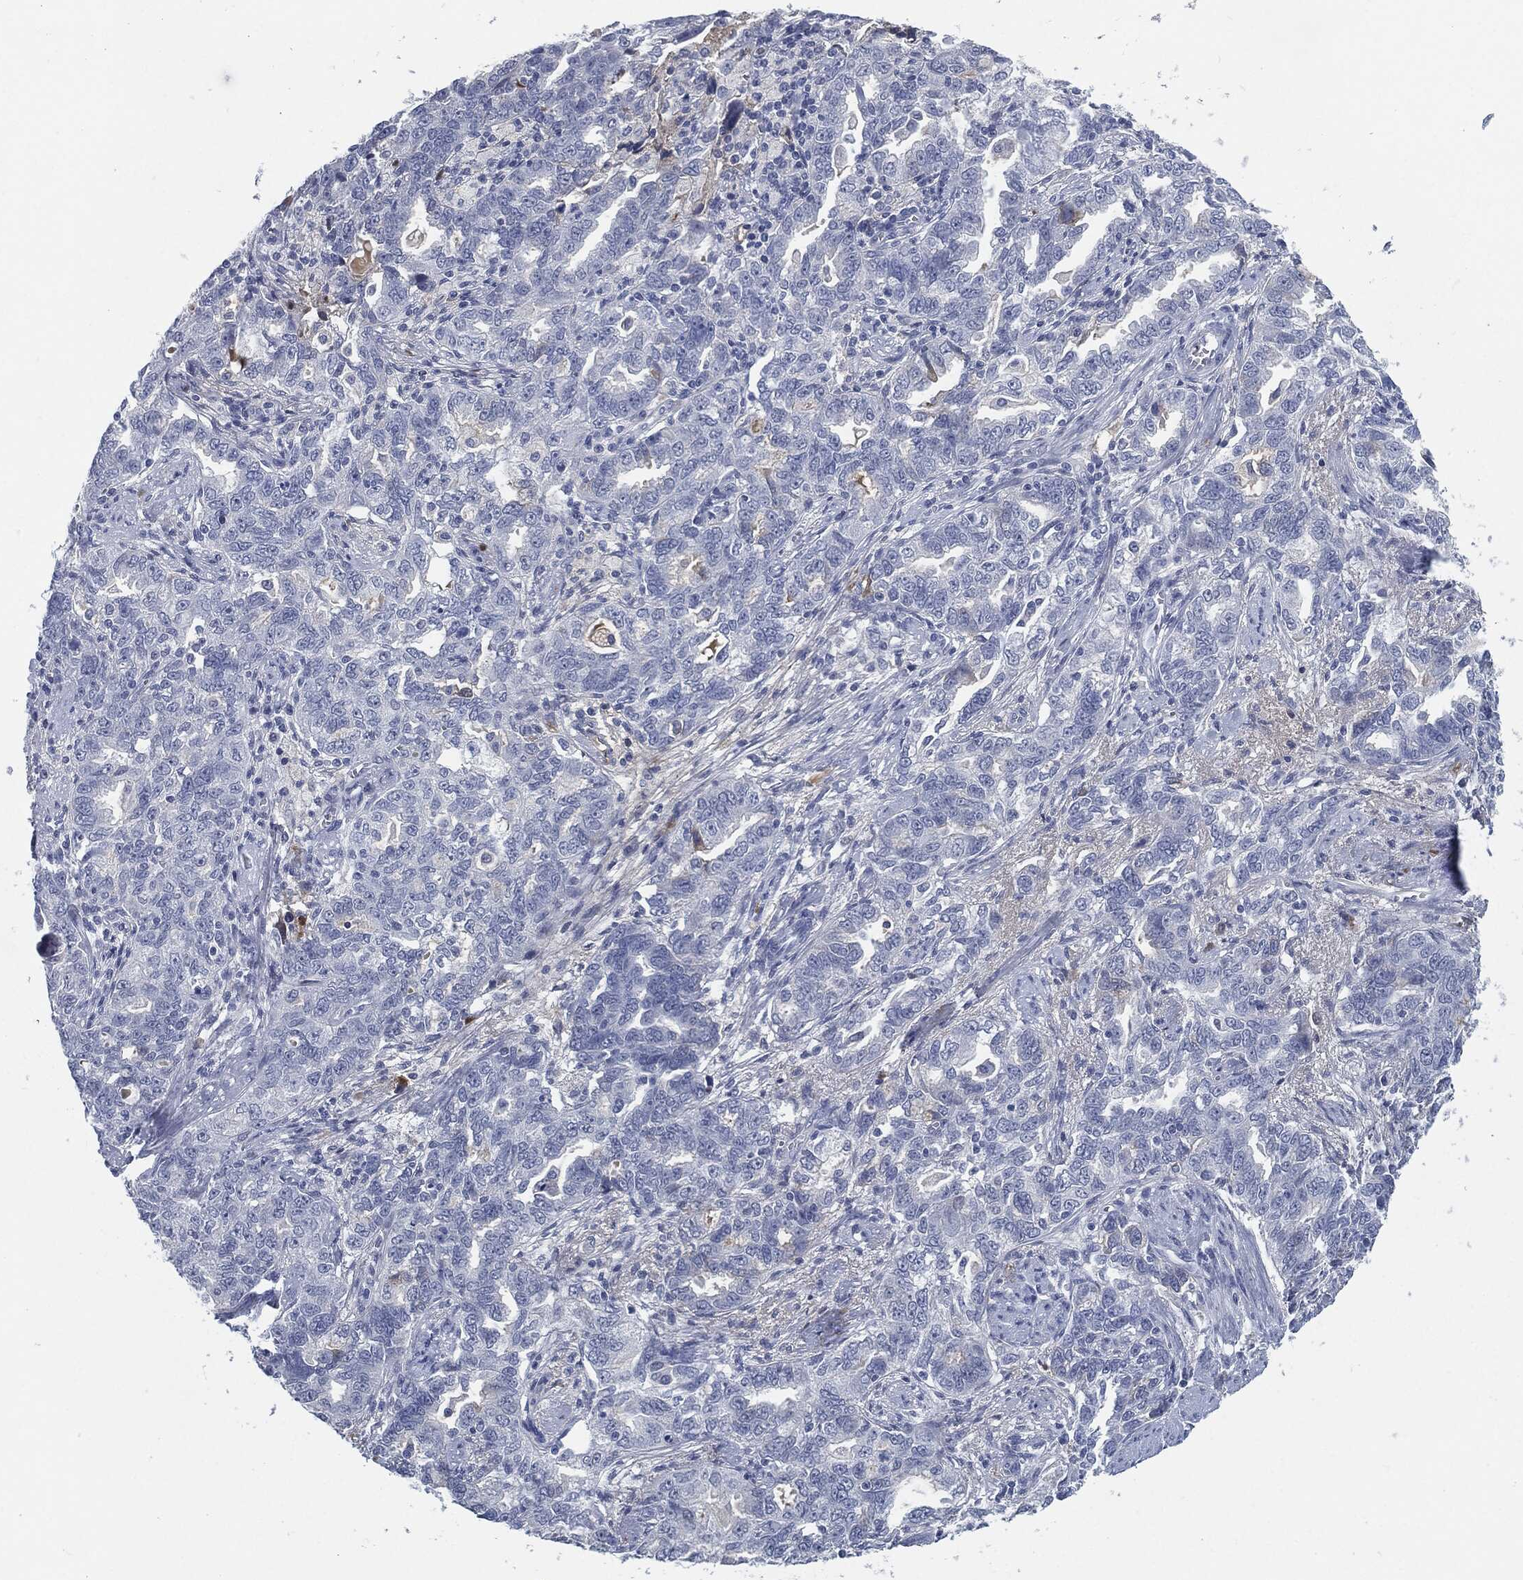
{"staining": {"intensity": "negative", "quantity": "none", "location": "none"}, "tissue": "ovarian cancer", "cell_type": "Tumor cells", "image_type": "cancer", "snomed": [{"axis": "morphology", "description": "Cystadenocarcinoma, serous, NOS"}, {"axis": "topography", "description": "Ovary"}], "caption": "Ovarian cancer (serous cystadenocarcinoma) stained for a protein using immunohistochemistry exhibits no staining tumor cells.", "gene": "MST1", "patient": {"sex": "female", "age": 51}}